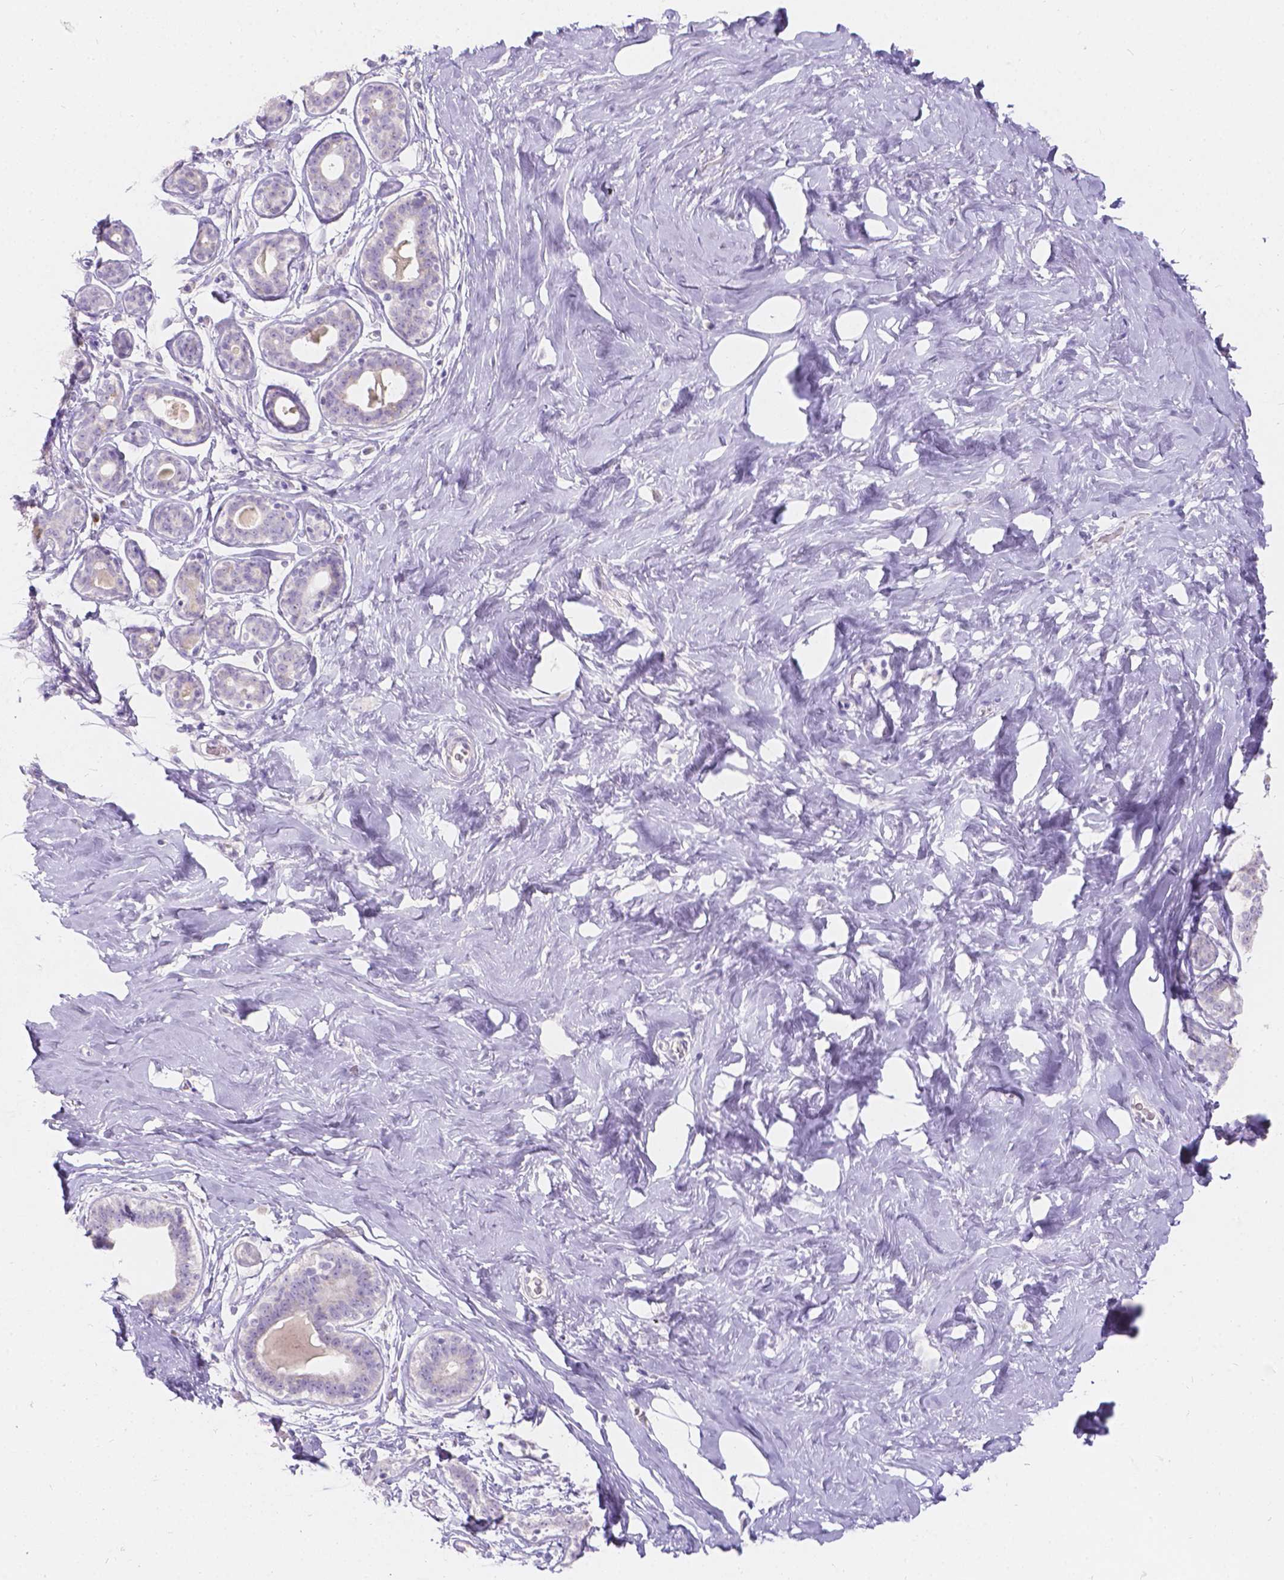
{"staining": {"intensity": "negative", "quantity": "none", "location": "none"}, "tissue": "breast", "cell_type": "Adipocytes", "image_type": "normal", "snomed": [{"axis": "morphology", "description": "Normal tissue, NOS"}, {"axis": "topography", "description": "Skin"}, {"axis": "topography", "description": "Breast"}], "caption": "The image exhibits no staining of adipocytes in benign breast. (Brightfield microscopy of DAB immunohistochemistry (IHC) at high magnification).", "gene": "HTN3", "patient": {"sex": "female", "age": 43}}